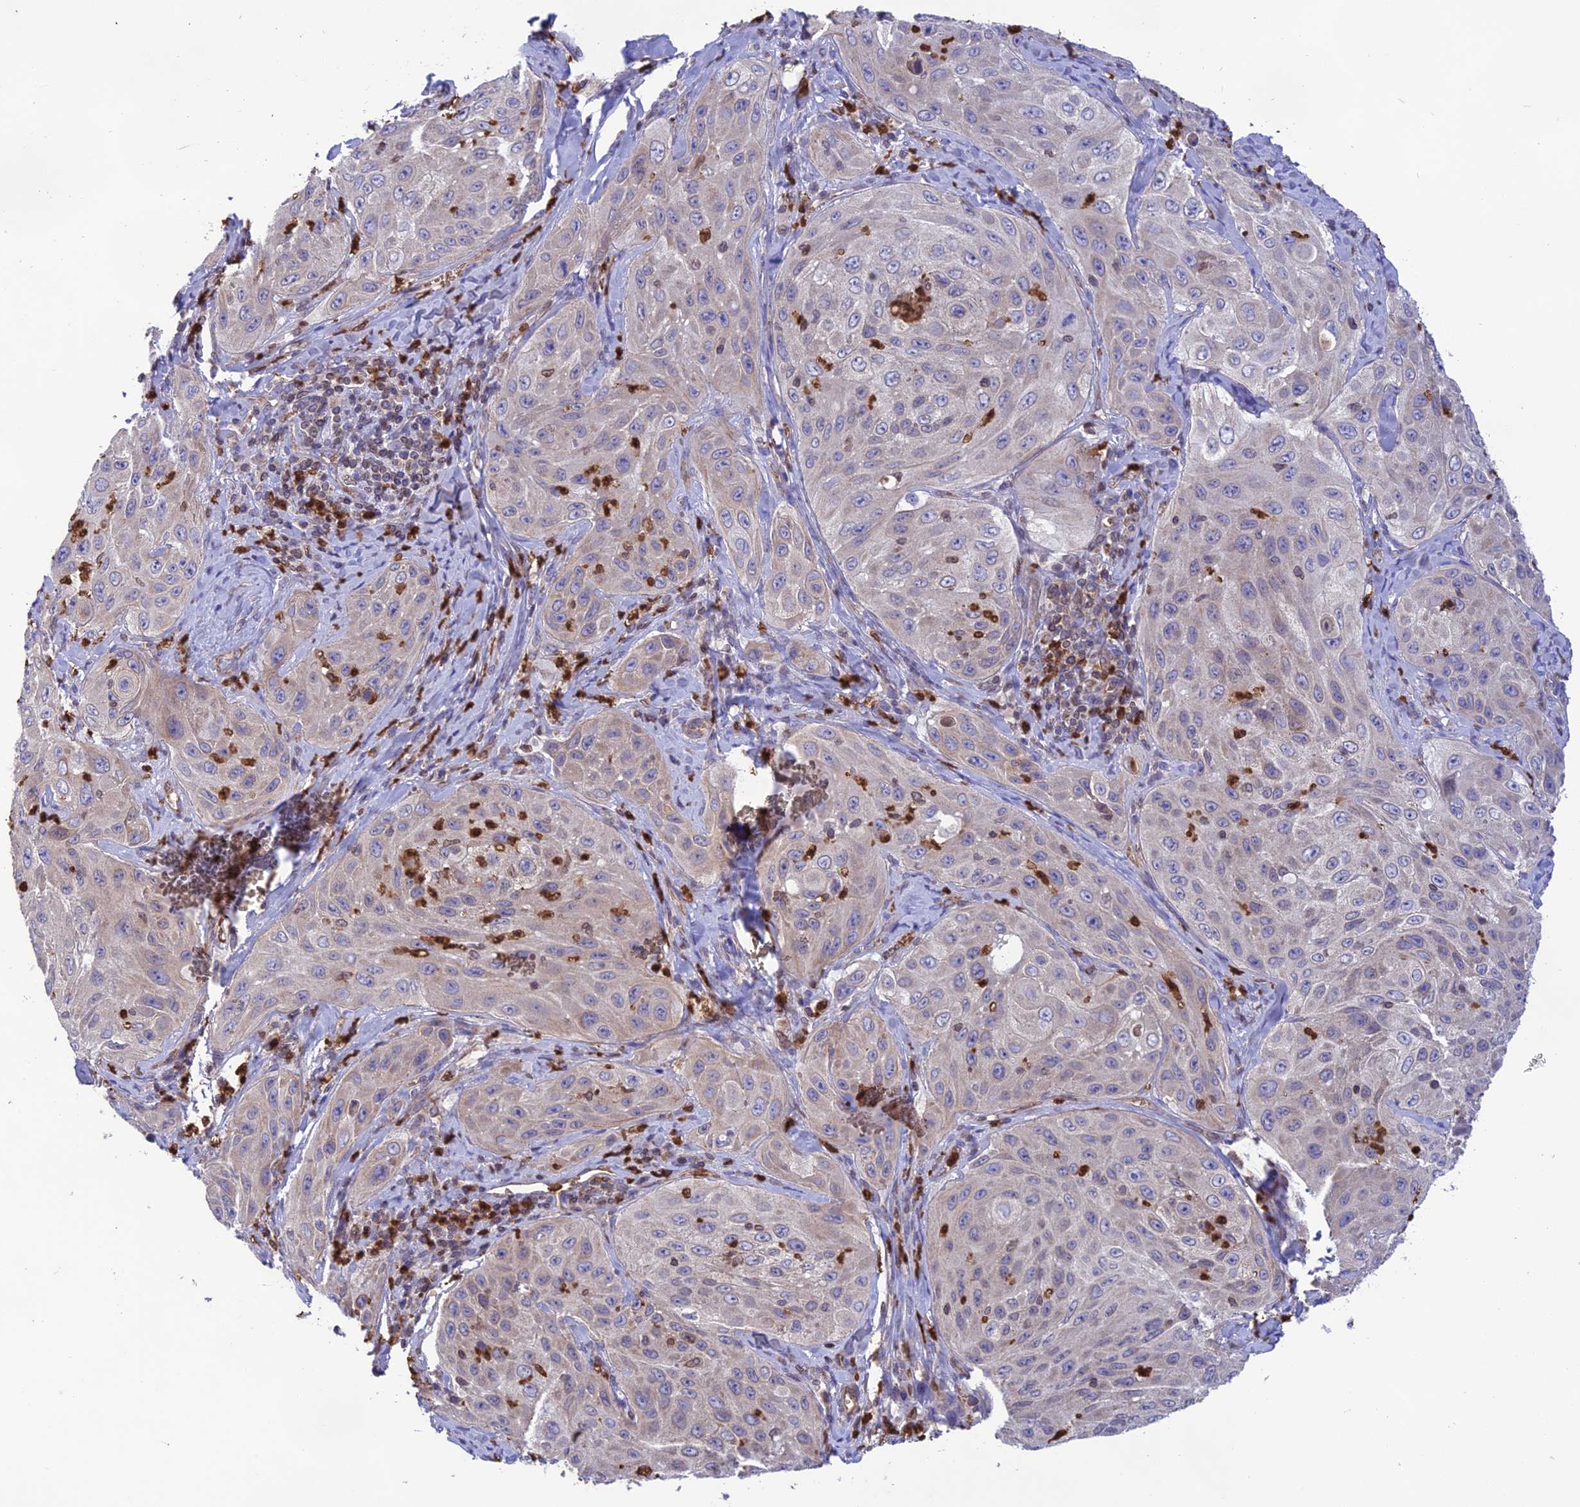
{"staining": {"intensity": "negative", "quantity": "none", "location": "none"}, "tissue": "cervical cancer", "cell_type": "Tumor cells", "image_type": "cancer", "snomed": [{"axis": "morphology", "description": "Squamous cell carcinoma, NOS"}, {"axis": "topography", "description": "Cervix"}], "caption": "An image of squamous cell carcinoma (cervical) stained for a protein exhibits no brown staining in tumor cells. The staining is performed using DAB (3,3'-diaminobenzidine) brown chromogen with nuclei counter-stained in using hematoxylin.", "gene": "PKHD1L1", "patient": {"sex": "female", "age": 42}}